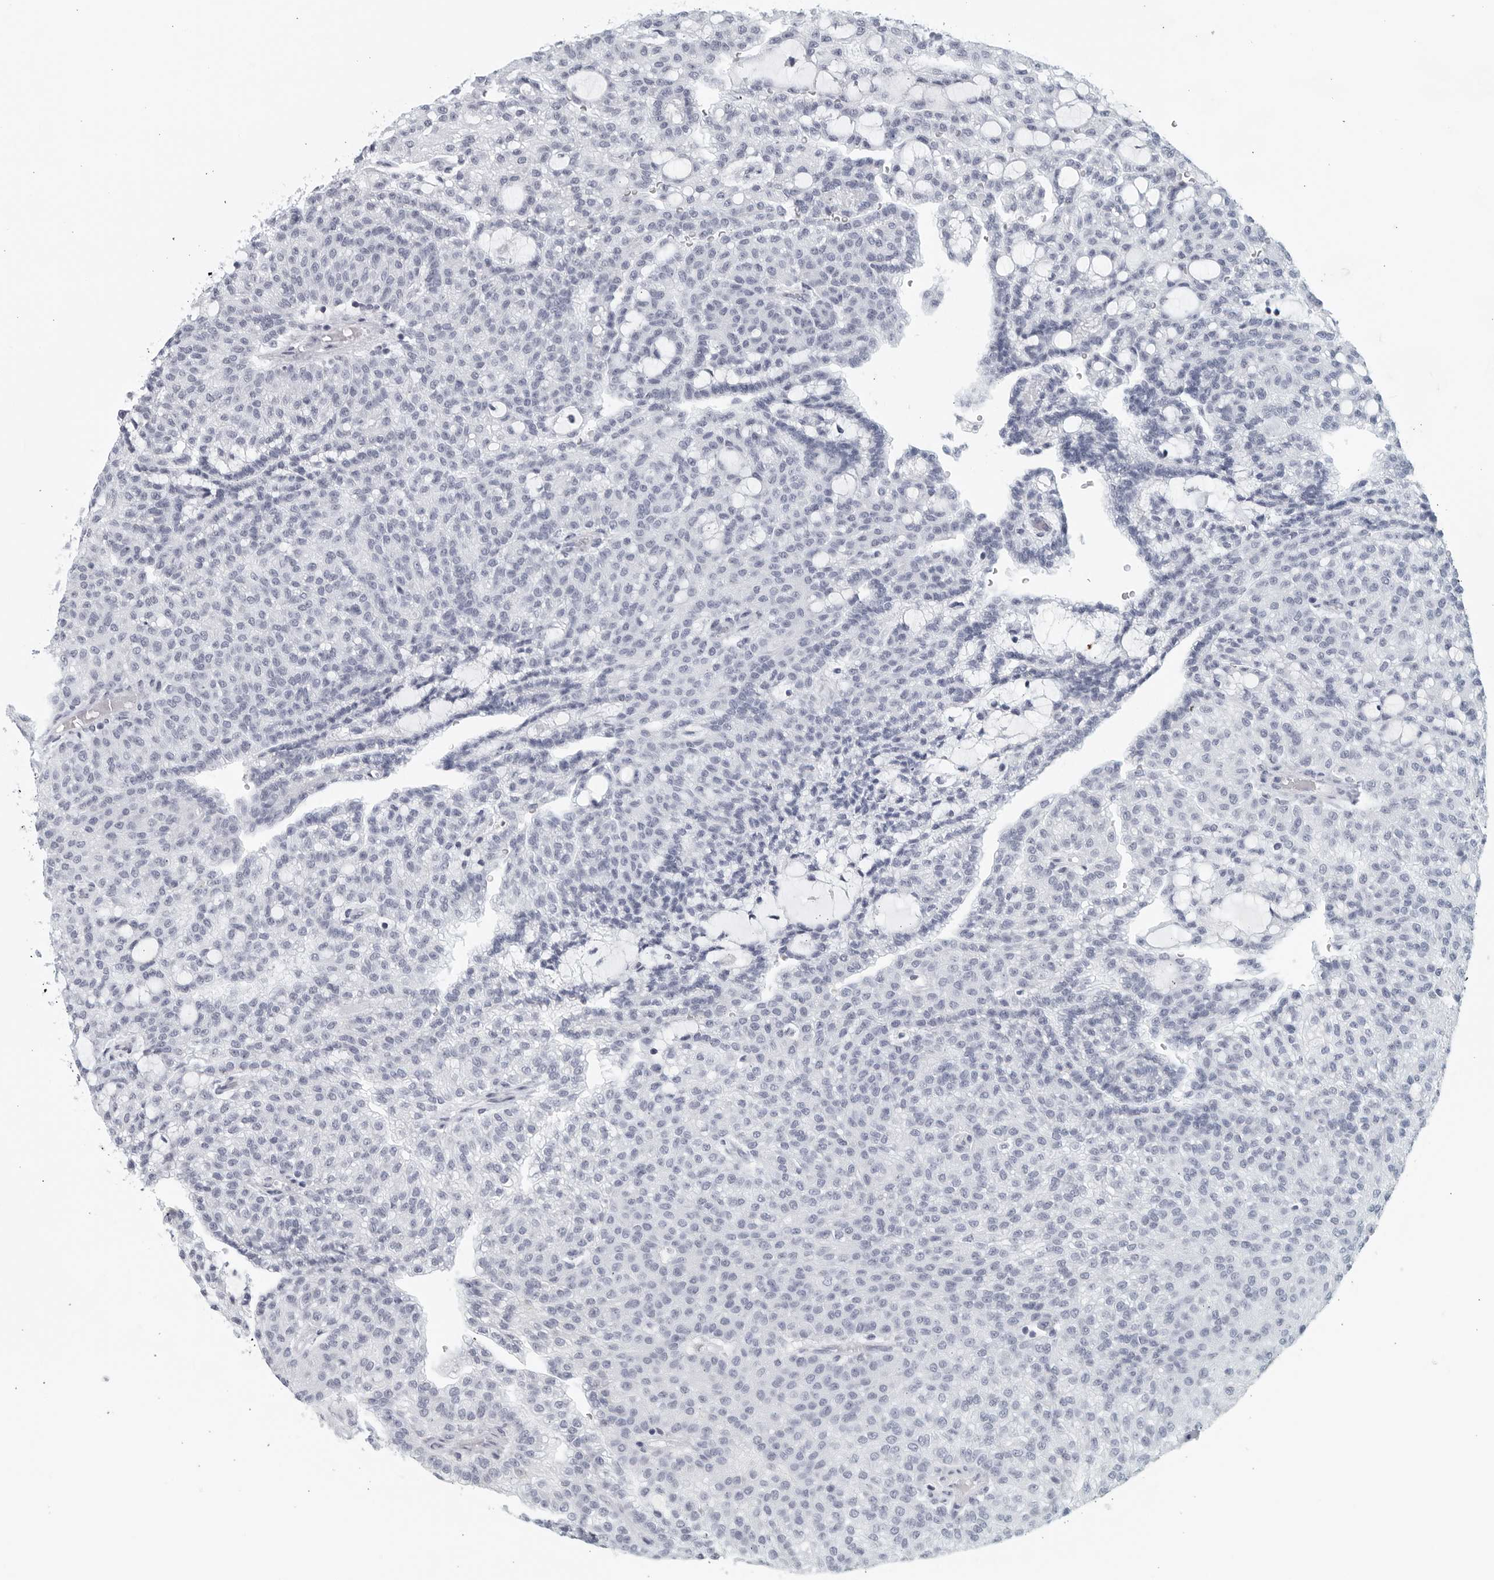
{"staining": {"intensity": "negative", "quantity": "none", "location": "none"}, "tissue": "renal cancer", "cell_type": "Tumor cells", "image_type": "cancer", "snomed": [{"axis": "morphology", "description": "Adenocarcinoma, NOS"}, {"axis": "topography", "description": "Kidney"}], "caption": "Immunohistochemical staining of human renal adenocarcinoma displays no significant staining in tumor cells.", "gene": "KLK7", "patient": {"sex": "male", "age": 63}}